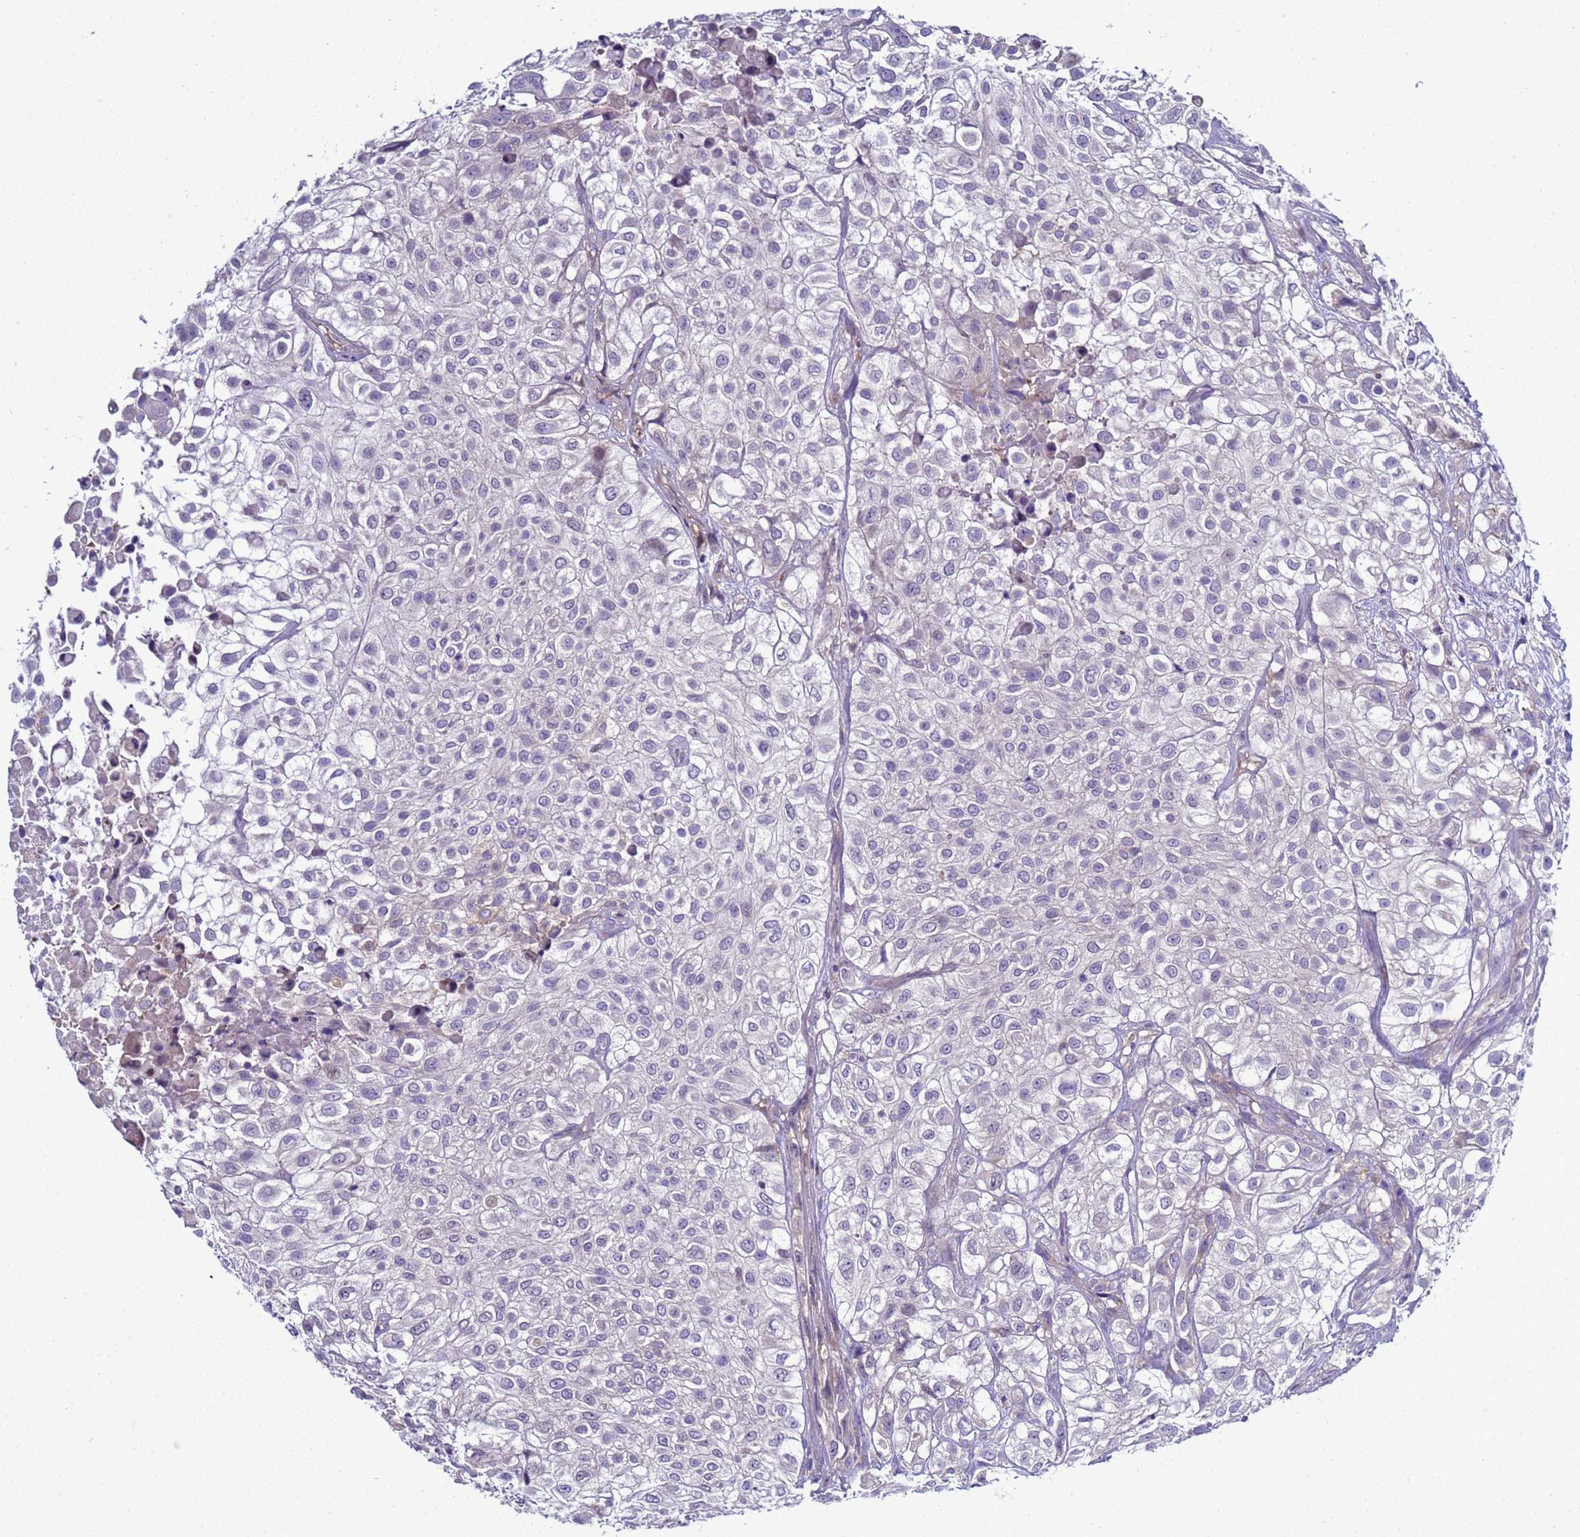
{"staining": {"intensity": "negative", "quantity": "none", "location": "none"}, "tissue": "urothelial cancer", "cell_type": "Tumor cells", "image_type": "cancer", "snomed": [{"axis": "morphology", "description": "Urothelial carcinoma, High grade"}, {"axis": "topography", "description": "Urinary bladder"}], "caption": "High magnification brightfield microscopy of urothelial cancer stained with DAB (brown) and counterstained with hematoxylin (blue): tumor cells show no significant staining.", "gene": "NAT2", "patient": {"sex": "male", "age": 56}}